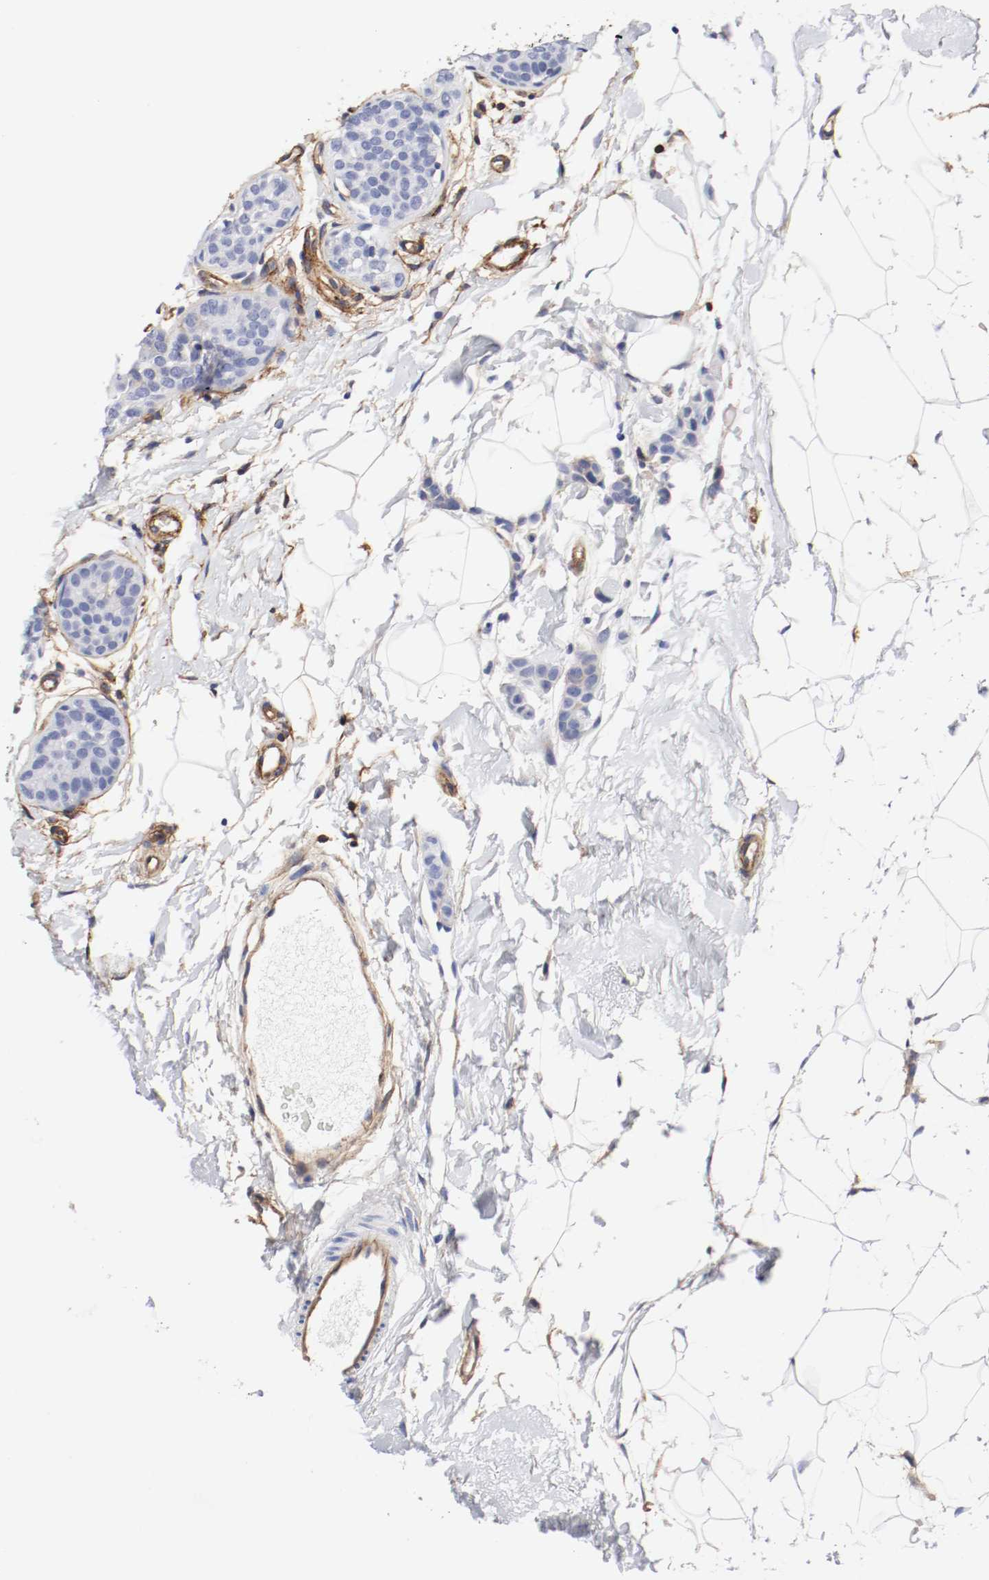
{"staining": {"intensity": "negative", "quantity": "none", "location": "none"}, "tissue": "breast cancer", "cell_type": "Tumor cells", "image_type": "cancer", "snomed": [{"axis": "morphology", "description": "Lobular carcinoma, in situ"}, {"axis": "morphology", "description": "Lobular carcinoma"}, {"axis": "topography", "description": "Breast"}], "caption": "High magnification brightfield microscopy of breast cancer stained with DAB (3,3'-diaminobenzidine) (brown) and counterstained with hematoxylin (blue): tumor cells show no significant expression. (Brightfield microscopy of DAB immunohistochemistry (IHC) at high magnification).", "gene": "IFITM1", "patient": {"sex": "female", "age": 41}}